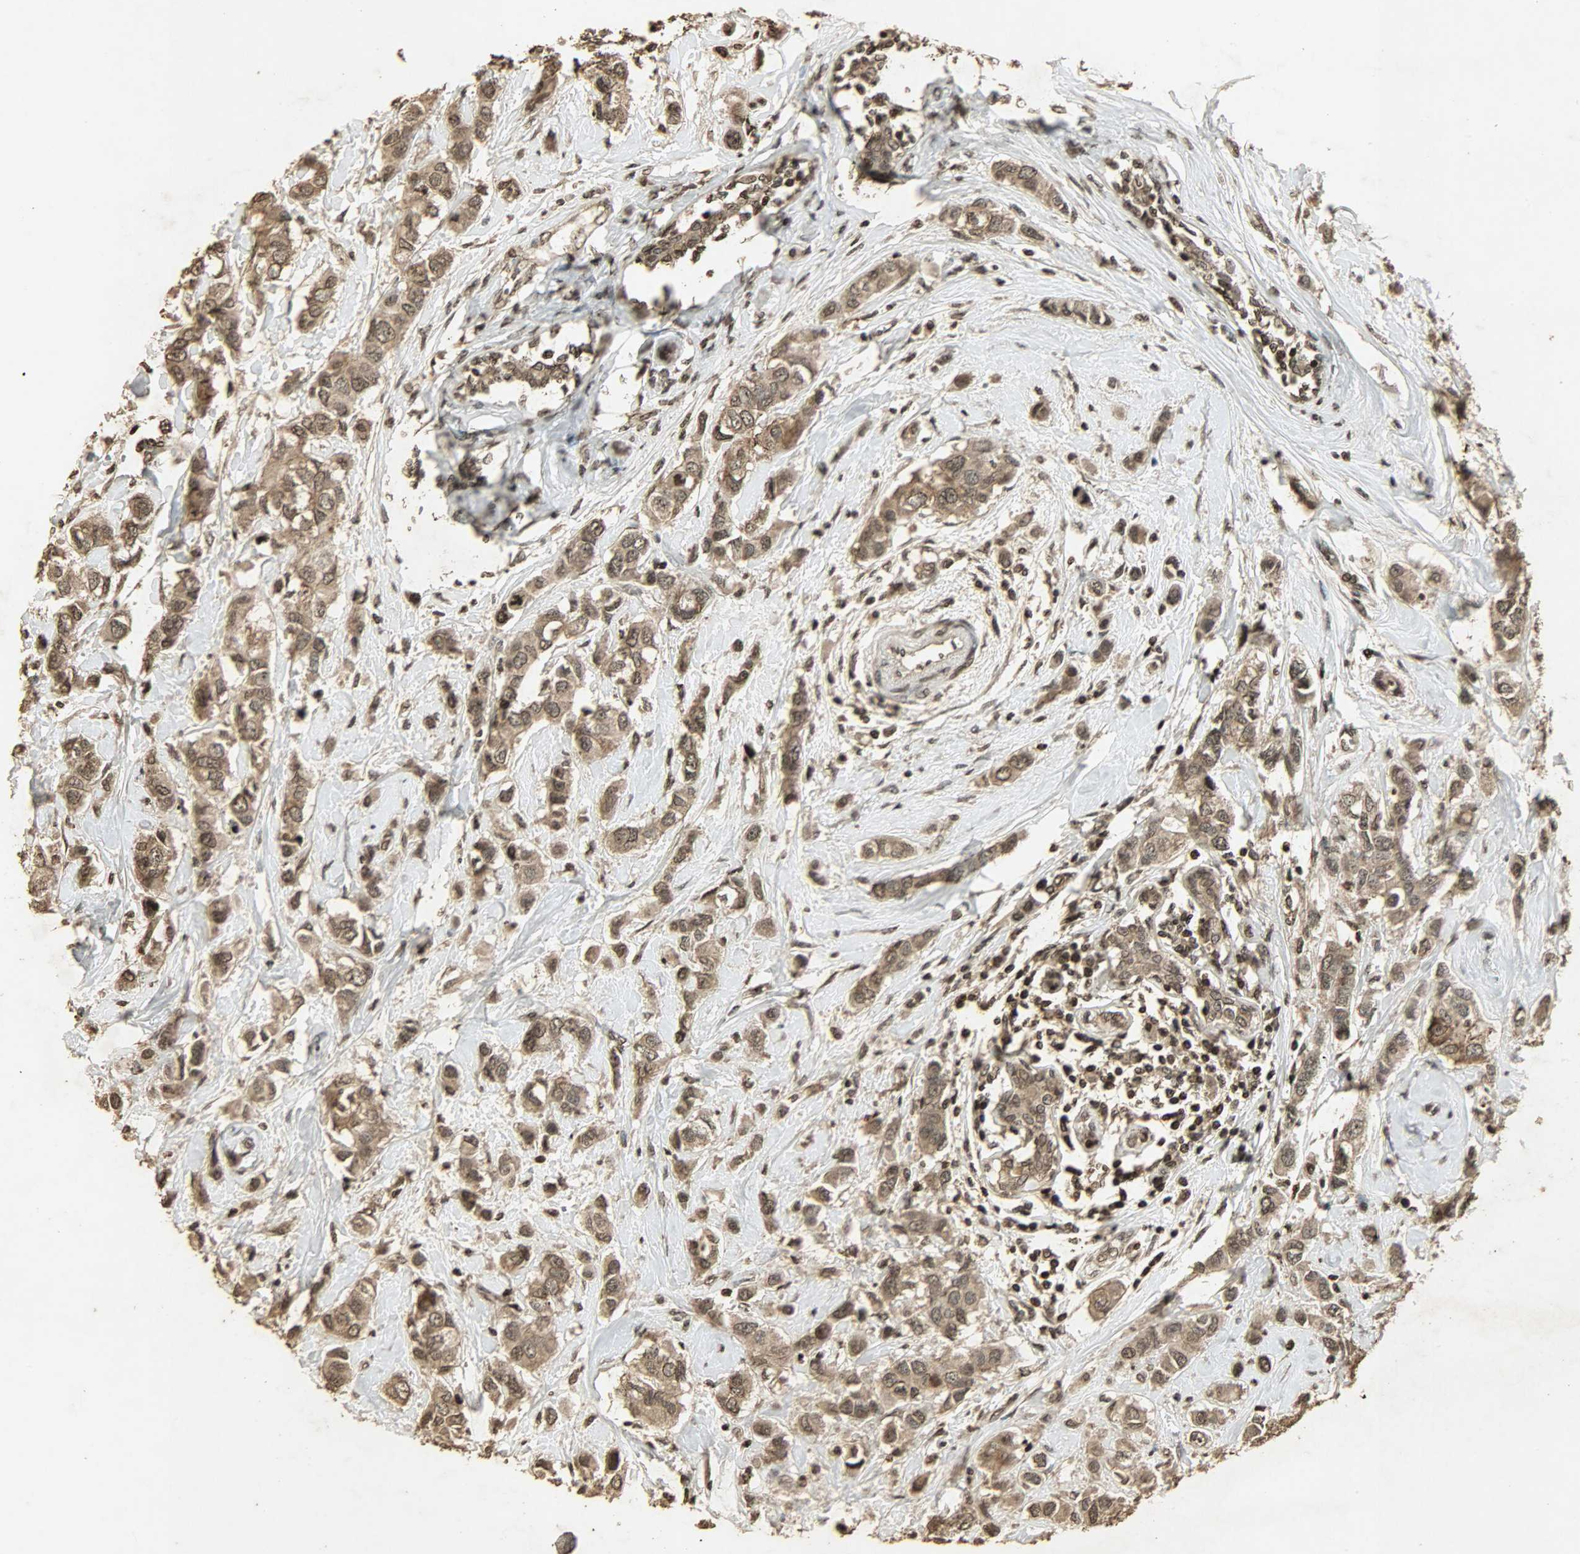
{"staining": {"intensity": "moderate", "quantity": ">75%", "location": "cytoplasmic/membranous,nuclear"}, "tissue": "breast cancer", "cell_type": "Tumor cells", "image_type": "cancer", "snomed": [{"axis": "morphology", "description": "Duct carcinoma"}, {"axis": "topography", "description": "Breast"}], "caption": "Protein expression analysis of human breast invasive ductal carcinoma reveals moderate cytoplasmic/membranous and nuclear expression in approximately >75% of tumor cells.", "gene": "PPP3R1", "patient": {"sex": "female", "age": 50}}